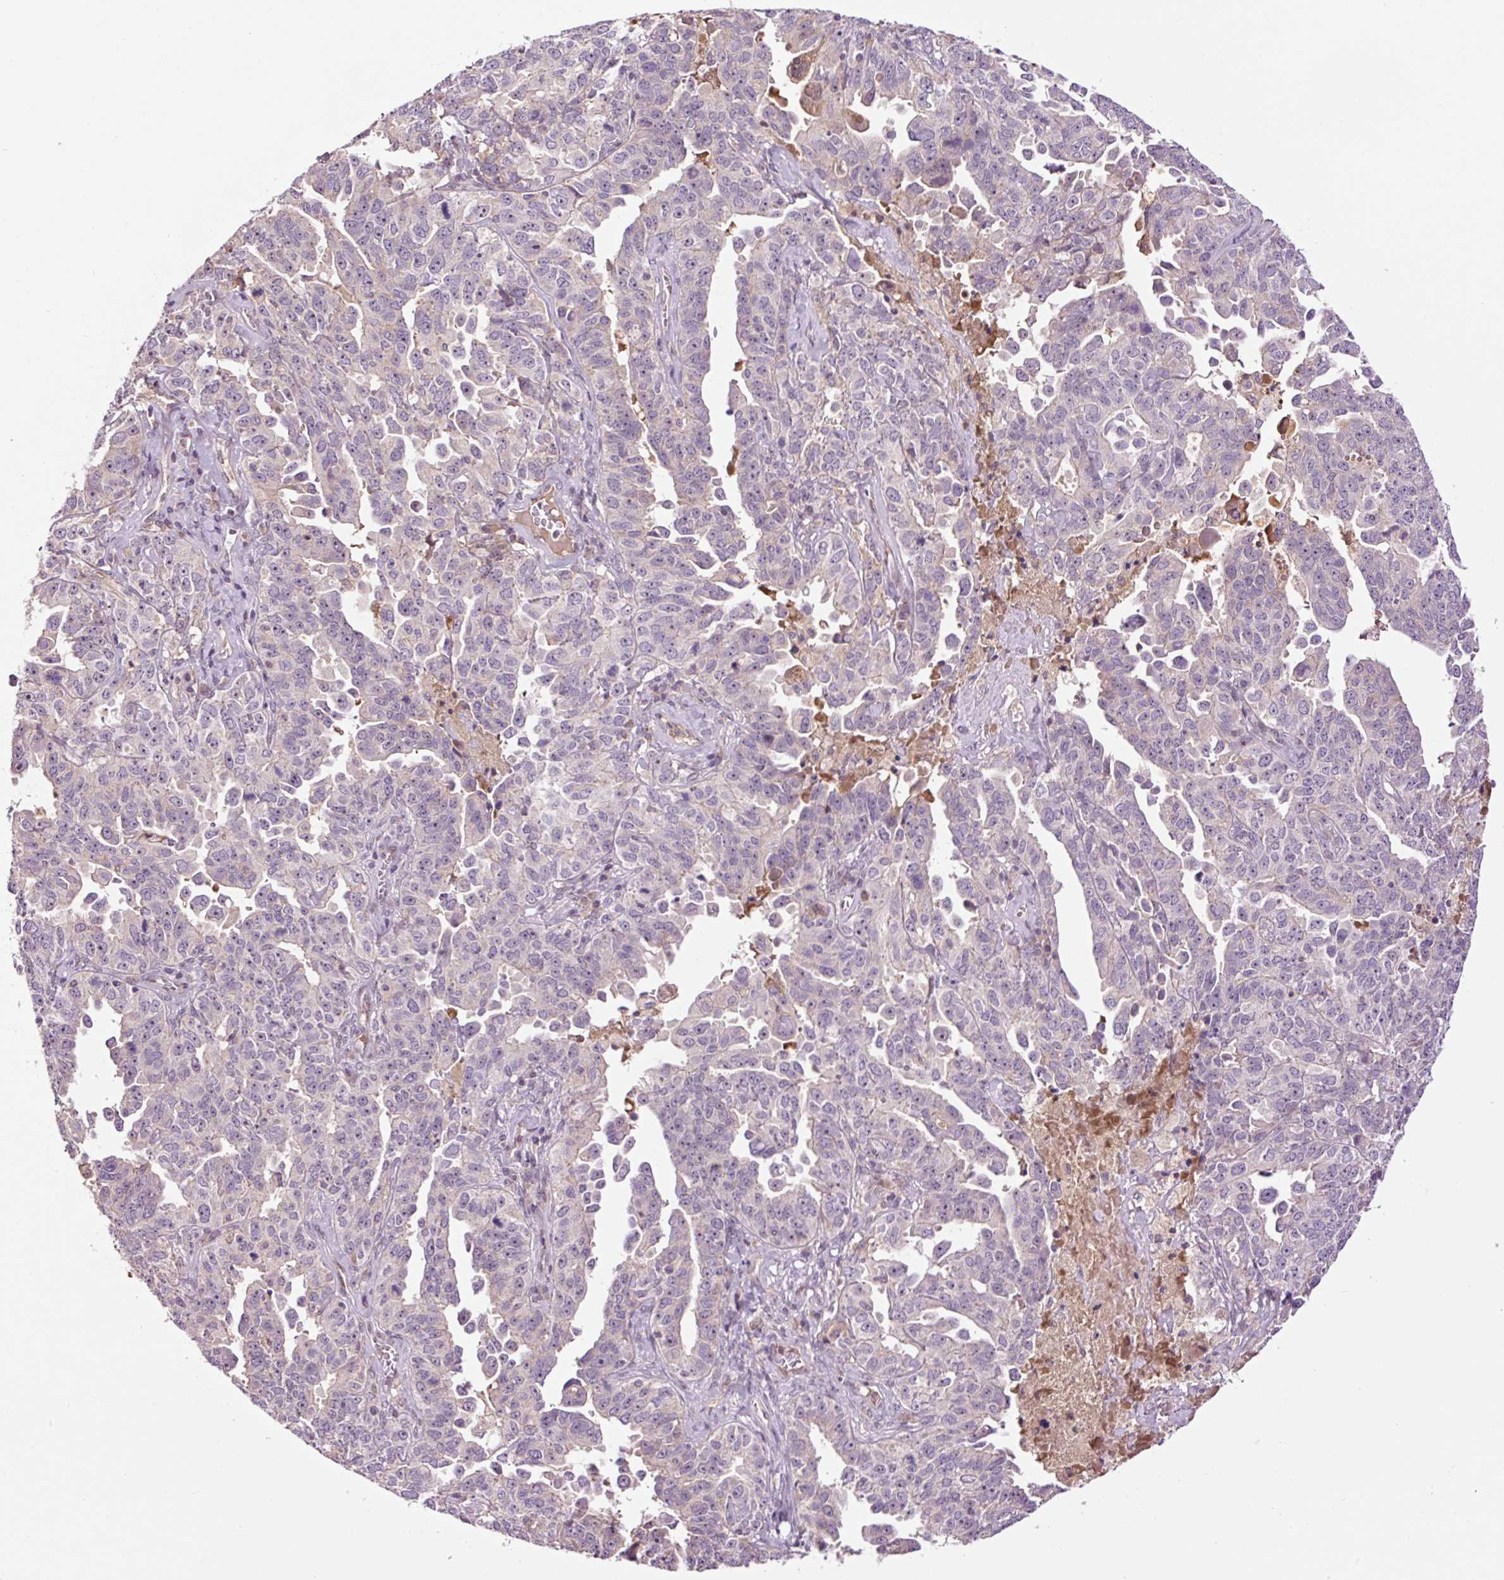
{"staining": {"intensity": "negative", "quantity": "none", "location": "none"}, "tissue": "ovarian cancer", "cell_type": "Tumor cells", "image_type": "cancer", "snomed": [{"axis": "morphology", "description": "Carcinoma, endometroid"}, {"axis": "topography", "description": "Ovary"}], "caption": "Ovarian endometroid carcinoma stained for a protein using immunohistochemistry reveals no positivity tumor cells.", "gene": "DPPA4", "patient": {"sex": "female", "age": 62}}